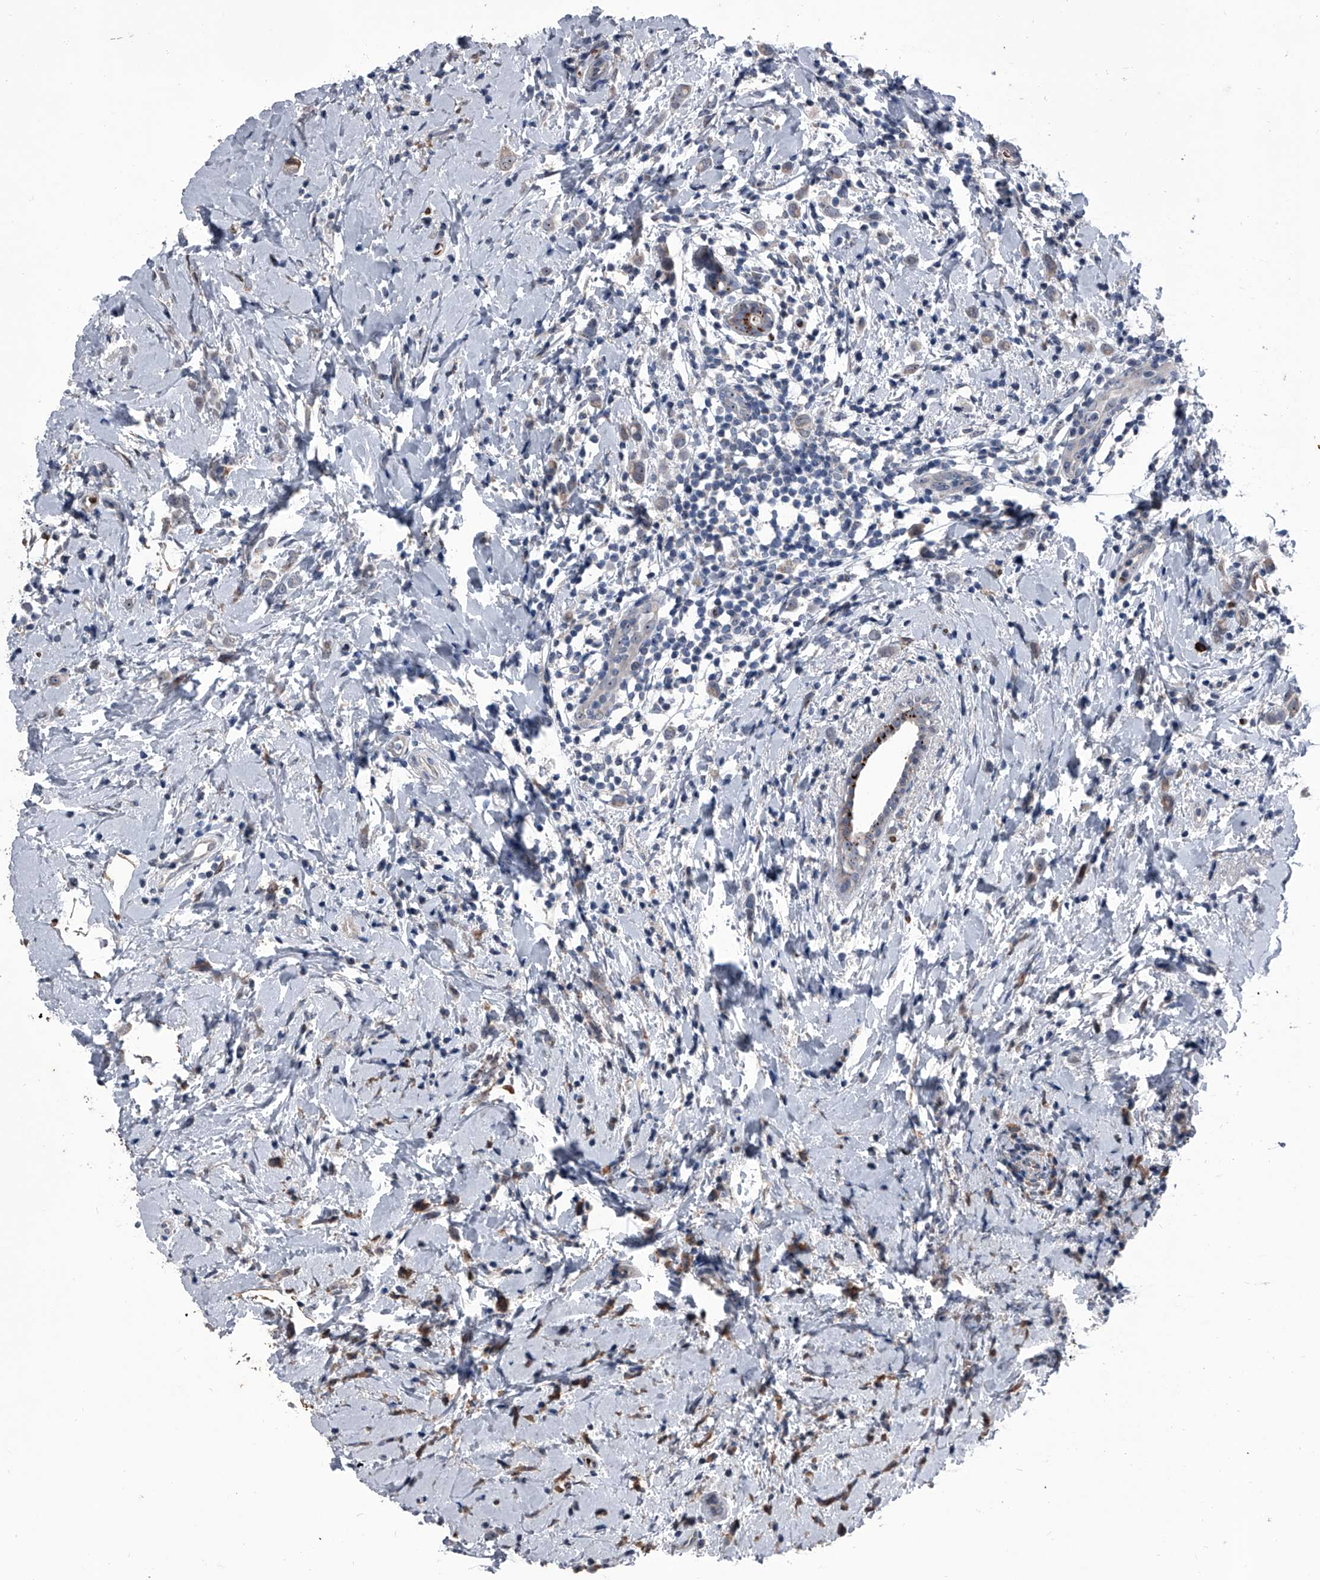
{"staining": {"intensity": "moderate", "quantity": "<25%", "location": "cytoplasmic/membranous"}, "tissue": "breast cancer", "cell_type": "Tumor cells", "image_type": "cancer", "snomed": [{"axis": "morphology", "description": "Lobular carcinoma"}, {"axis": "topography", "description": "Breast"}], "caption": "The photomicrograph shows a brown stain indicating the presence of a protein in the cytoplasmic/membranous of tumor cells in breast cancer (lobular carcinoma). (DAB (3,3'-diaminobenzidine) IHC with brightfield microscopy, high magnification).", "gene": "CEP85L", "patient": {"sex": "female", "age": 47}}